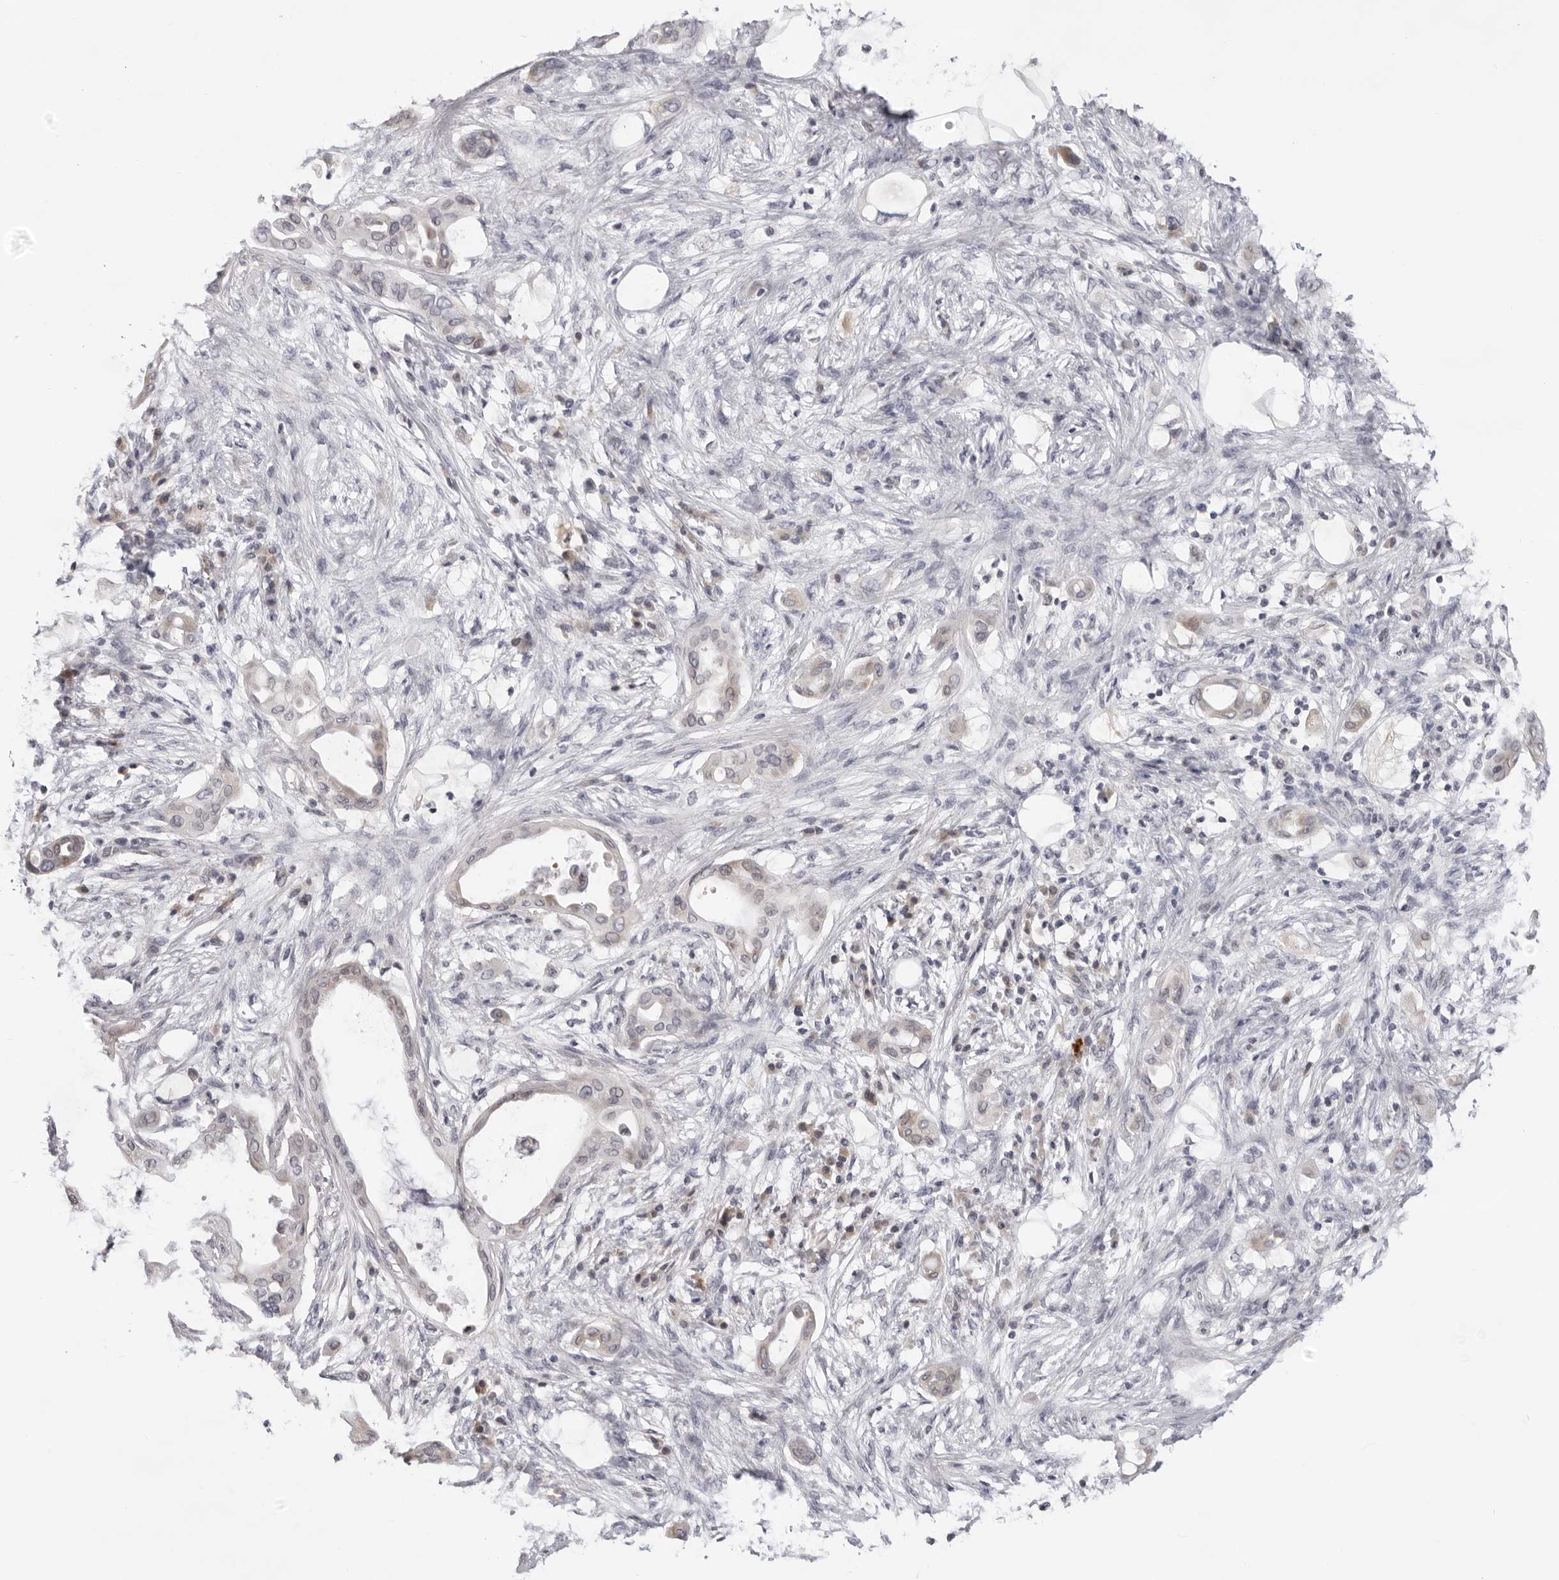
{"staining": {"intensity": "moderate", "quantity": "<25%", "location": "cytoplasmic/membranous"}, "tissue": "pancreatic cancer", "cell_type": "Tumor cells", "image_type": "cancer", "snomed": [{"axis": "morphology", "description": "Adenocarcinoma, NOS"}, {"axis": "morphology", "description": "Adenocarcinoma, metastatic, NOS"}, {"axis": "topography", "description": "Lymph node"}, {"axis": "topography", "description": "Pancreas"}, {"axis": "topography", "description": "Duodenum"}], "caption": "Pancreatic metastatic adenocarcinoma stained with a brown dye displays moderate cytoplasmic/membranous positive staining in about <25% of tumor cells.", "gene": "ACP6", "patient": {"sex": "female", "age": 64}}